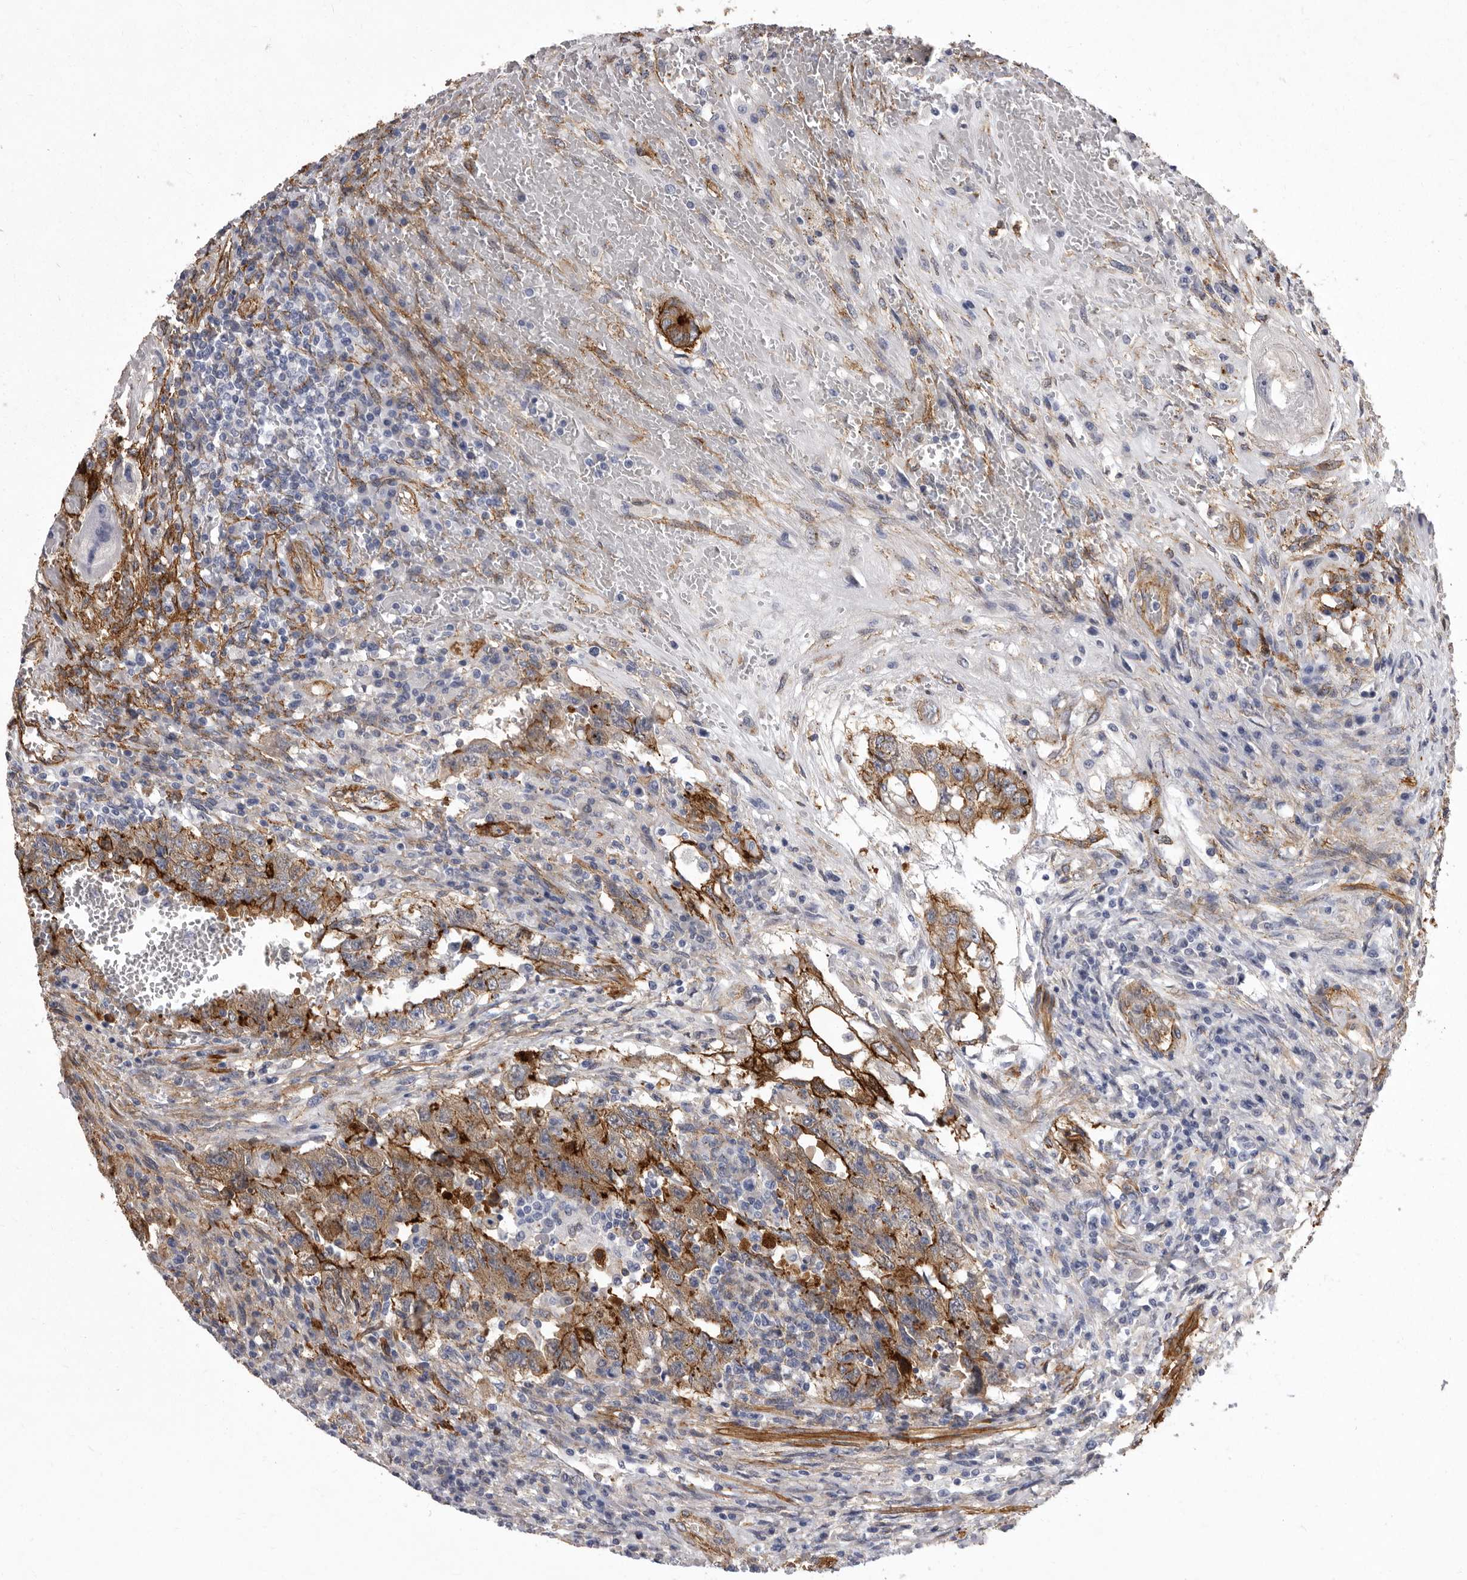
{"staining": {"intensity": "moderate", "quantity": ">75%", "location": "cytoplasmic/membranous"}, "tissue": "testis cancer", "cell_type": "Tumor cells", "image_type": "cancer", "snomed": [{"axis": "morphology", "description": "Carcinoma, Embryonal, NOS"}, {"axis": "topography", "description": "Testis"}], "caption": "DAB (3,3'-diaminobenzidine) immunohistochemical staining of embryonal carcinoma (testis) reveals moderate cytoplasmic/membranous protein staining in about >75% of tumor cells. Nuclei are stained in blue.", "gene": "ENAH", "patient": {"sex": "male", "age": 26}}